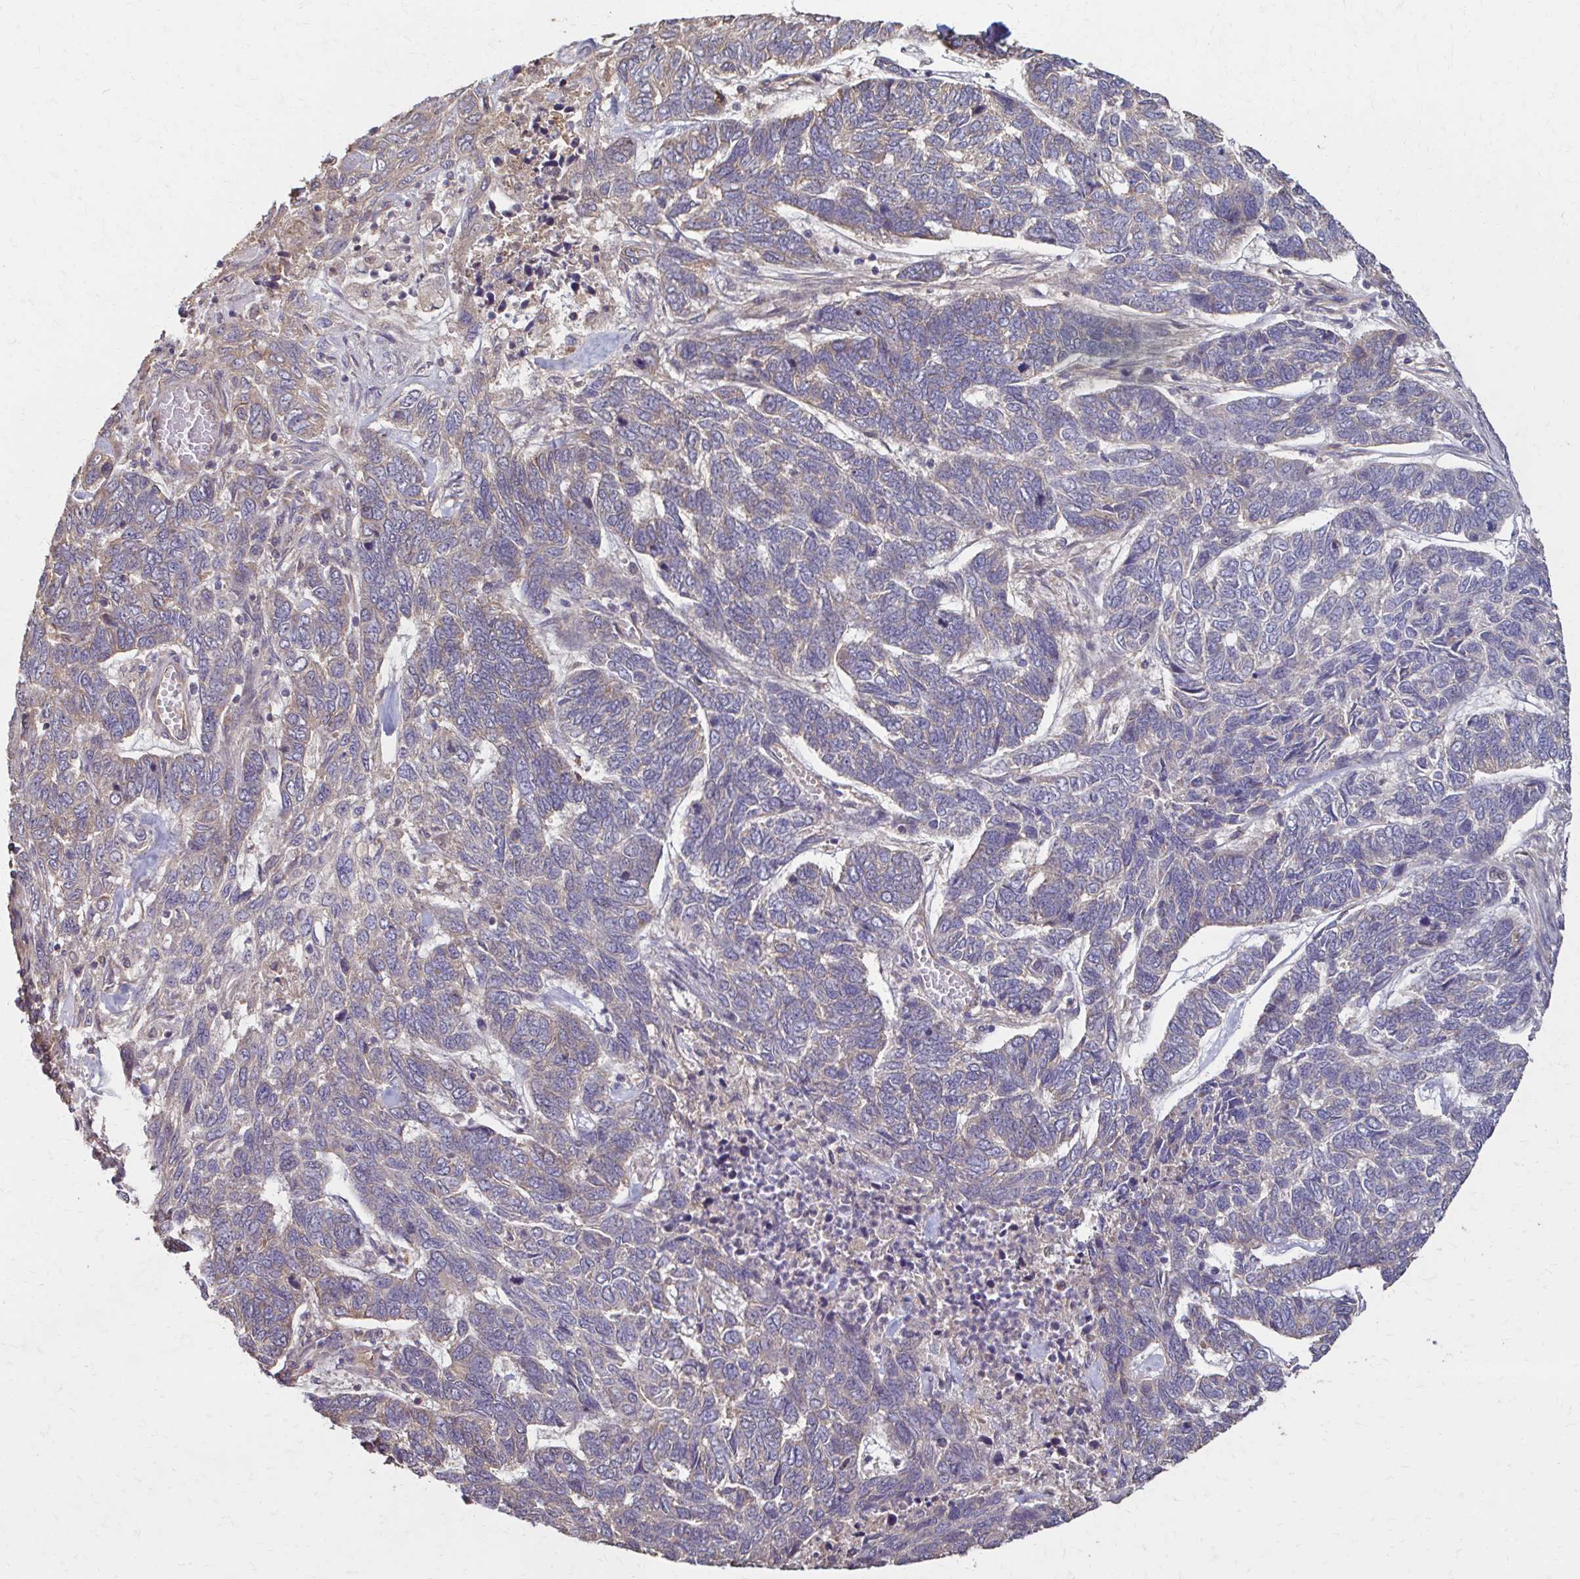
{"staining": {"intensity": "weak", "quantity": "<25%", "location": "cytoplasmic/membranous"}, "tissue": "skin cancer", "cell_type": "Tumor cells", "image_type": "cancer", "snomed": [{"axis": "morphology", "description": "Basal cell carcinoma"}, {"axis": "topography", "description": "Skin"}], "caption": "The immunohistochemistry (IHC) photomicrograph has no significant expression in tumor cells of skin cancer tissue.", "gene": "IL18BP", "patient": {"sex": "female", "age": 65}}